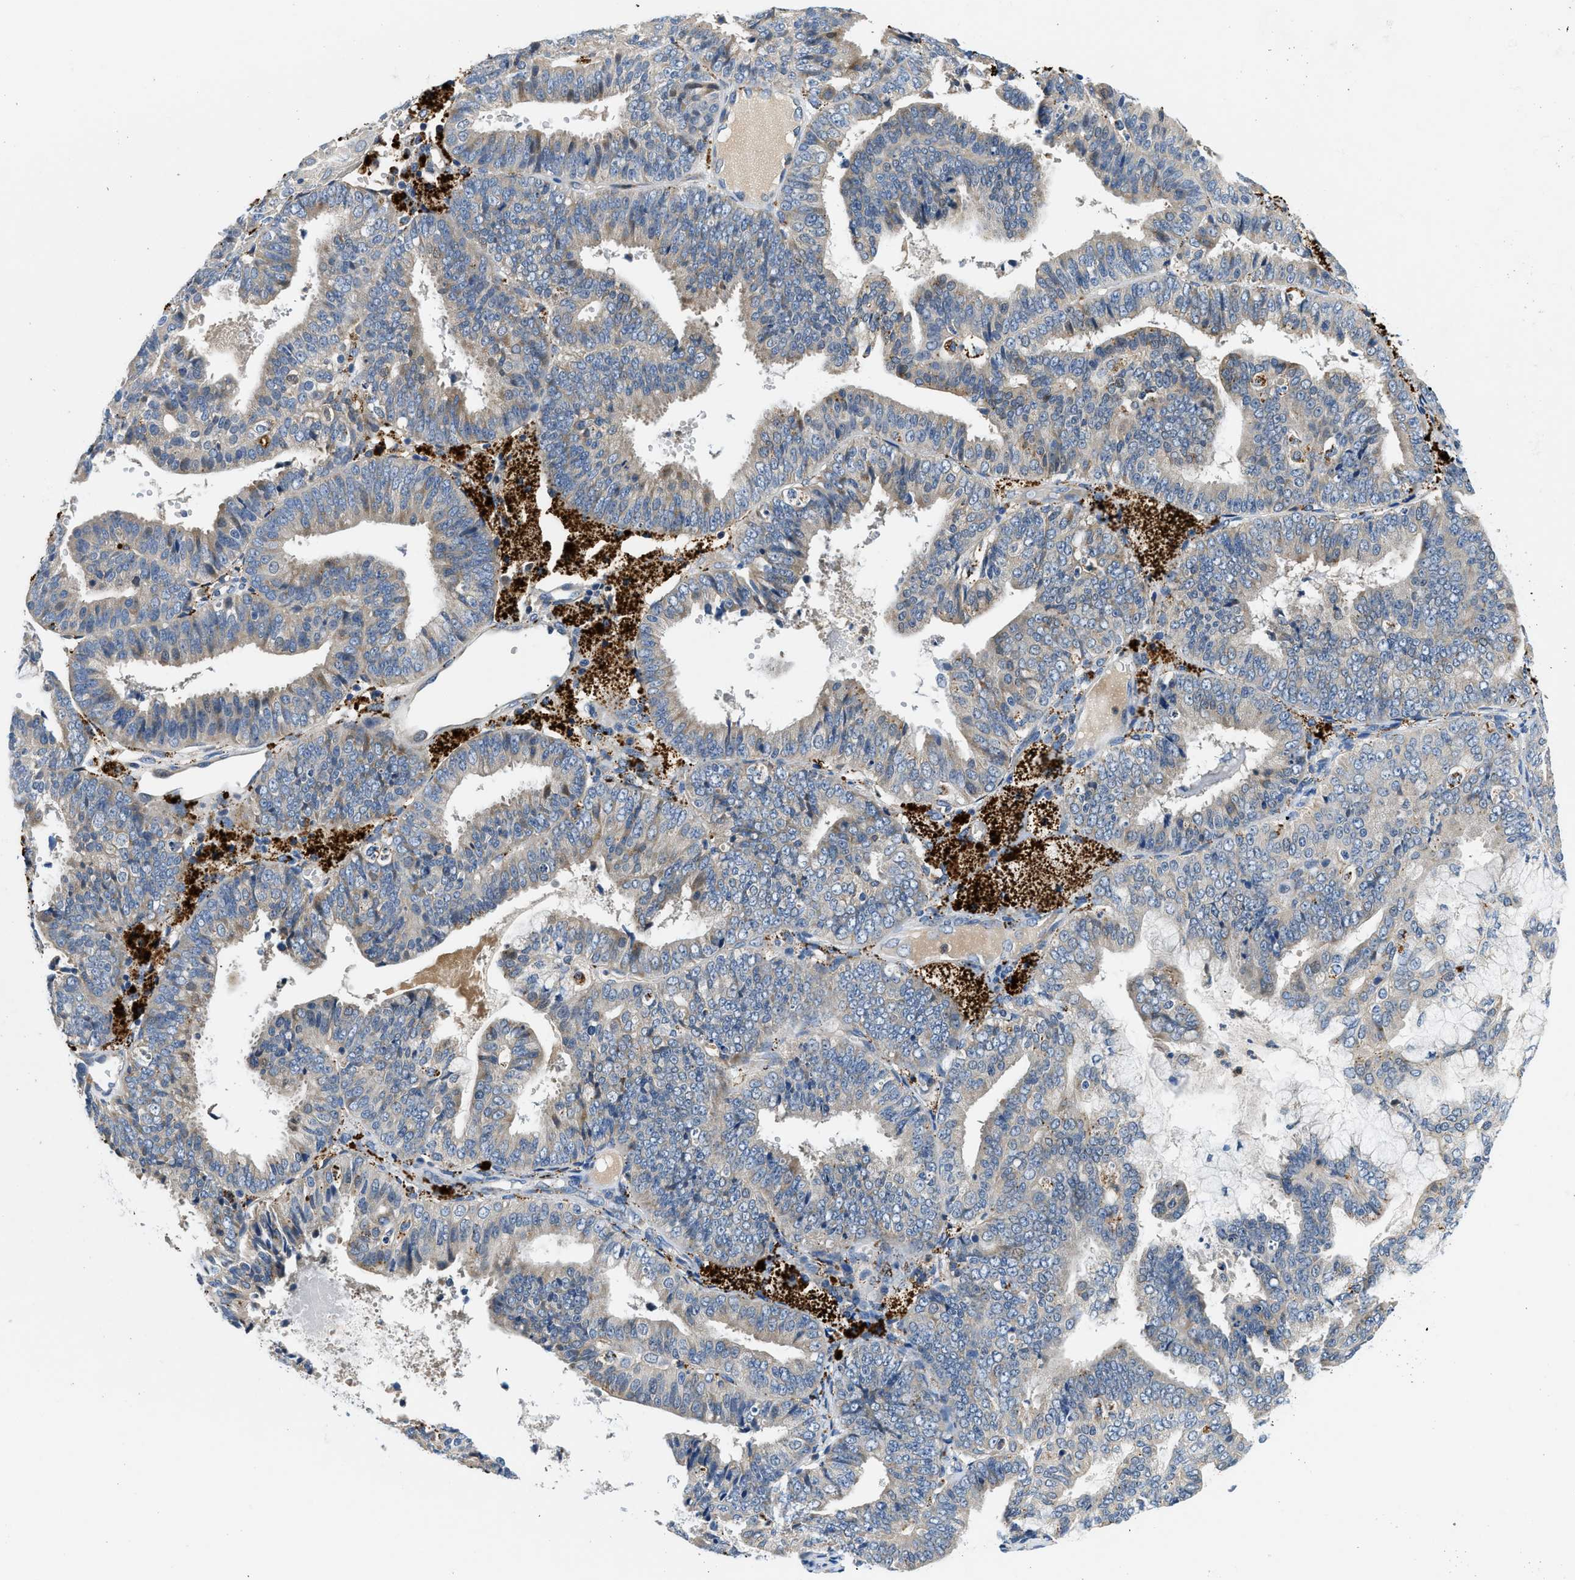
{"staining": {"intensity": "weak", "quantity": "<25%", "location": "cytoplasmic/membranous"}, "tissue": "endometrial cancer", "cell_type": "Tumor cells", "image_type": "cancer", "snomed": [{"axis": "morphology", "description": "Adenocarcinoma, NOS"}, {"axis": "topography", "description": "Endometrium"}], "caption": "Protein analysis of endometrial cancer (adenocarcinoma) displays no significant expression in tumor cells.", "gene": "ADGRE3", "patient": {"sex": "female", "age": 63}}